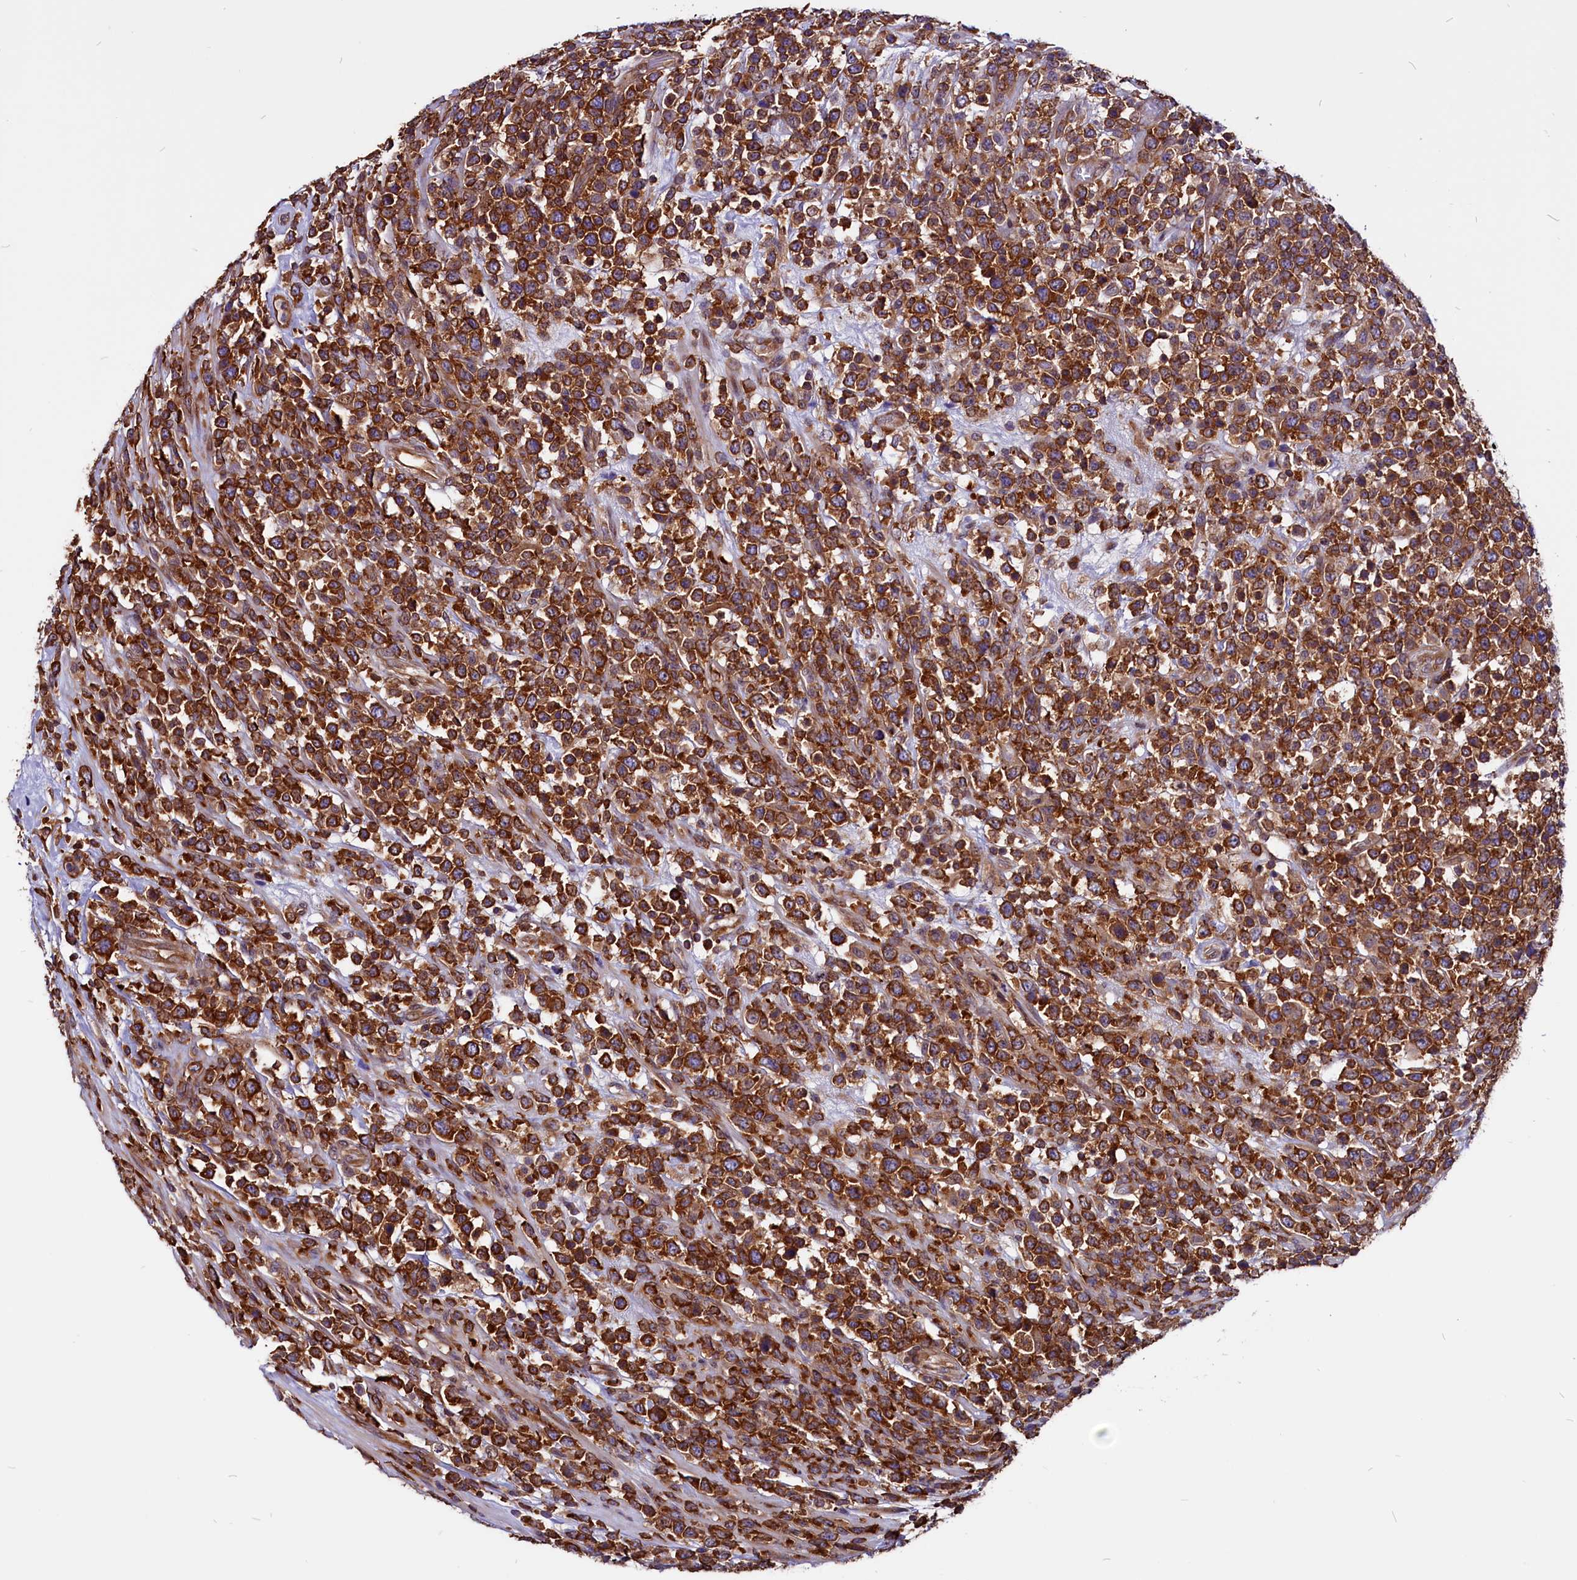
{"staining": {"intensity": "strong", "quantity": ">75%", "location": "cytoplasmic/membranous"}, "tissue": "lymphoma", "cell_type": "Tumor cells", "image_type": "cancer", "snomed": [{"axis": "morphology", "description": "Malignant lymphoma, non-Hodgkin's type, High grade"}, {"axis": "topography", "description": "Colon"}], "caption": "DAB immunohistochemical staining of high-grade malignant lymphoma, non-Hodgkin's type demonstrates strong cytoplasmic/membranous protein staining in approximately >75% of tumor cells.", "gene": "EIF3G", "patient": {"sex": "female", "age": 53}}